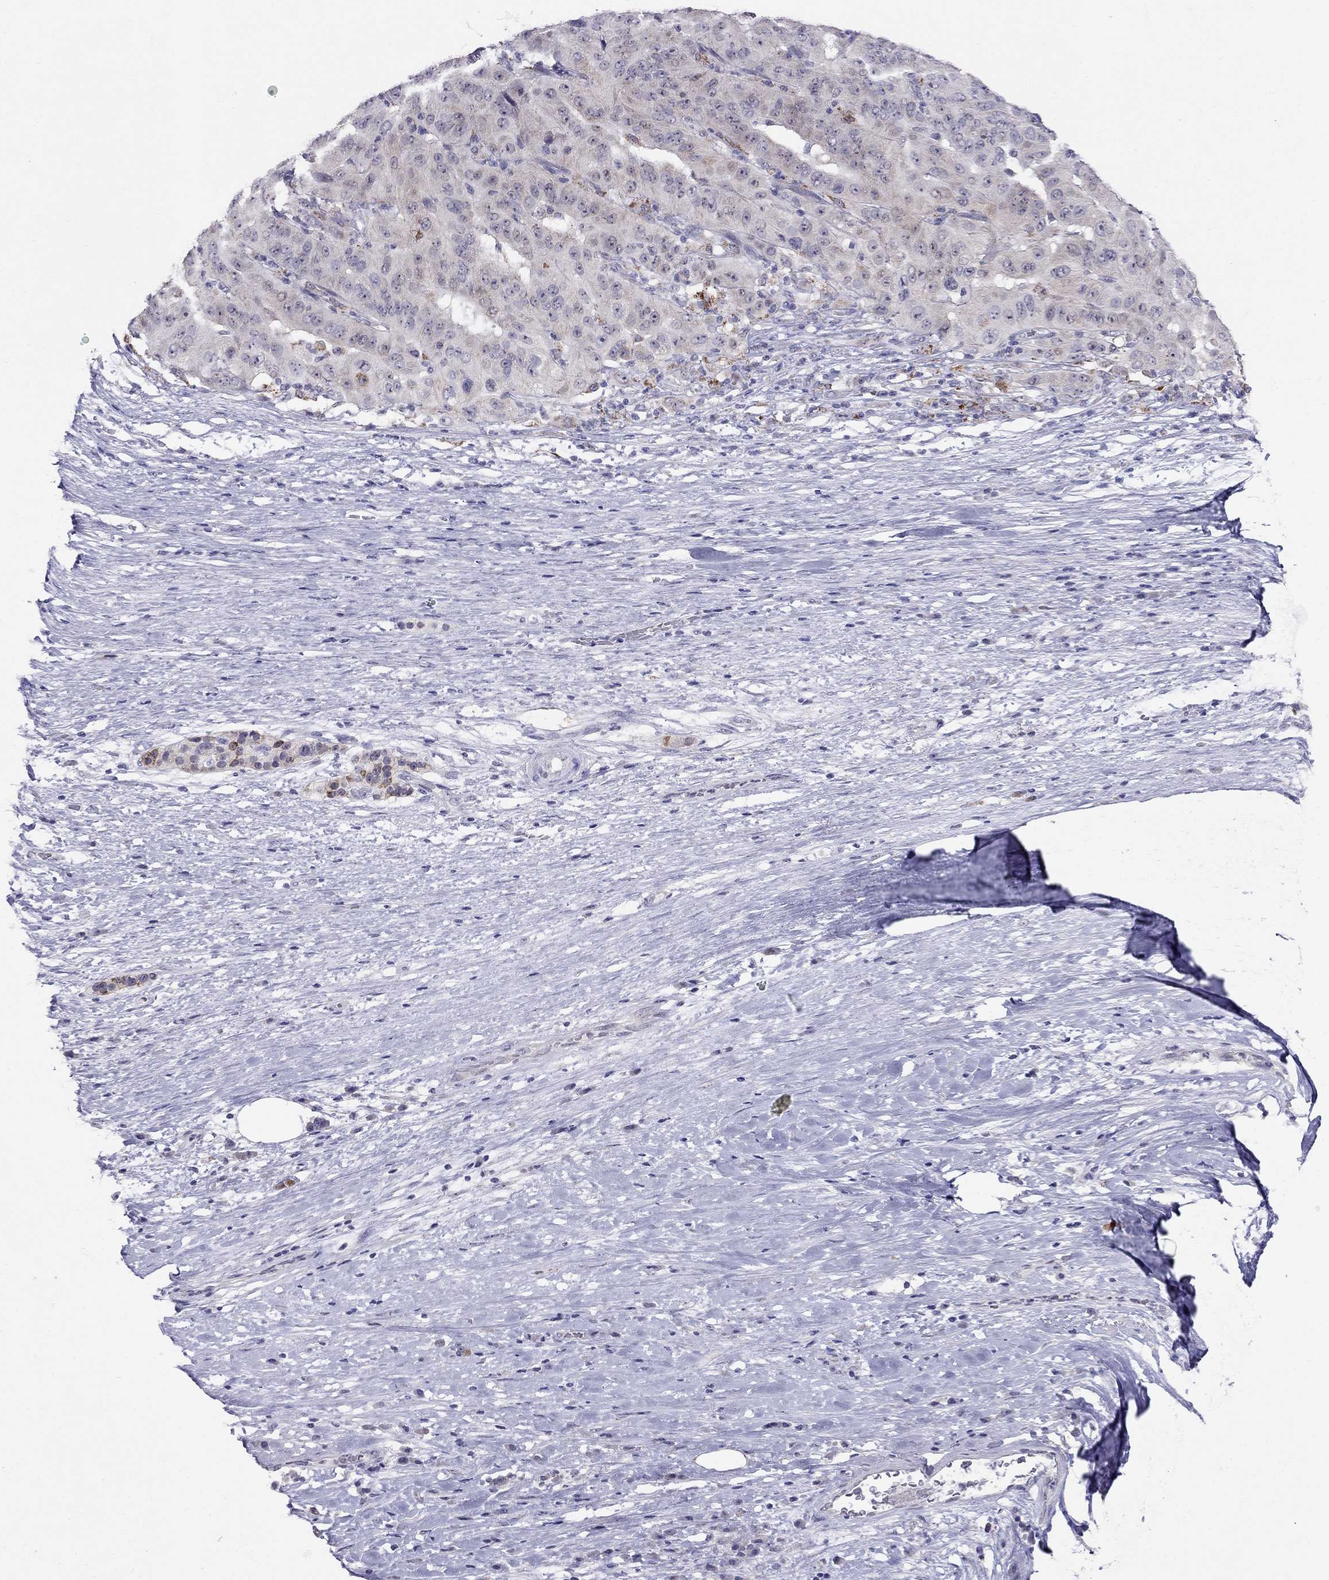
{"staining": {"intensity": "negative", "quantity": "none", "location": "none"}, "tissue": "pancreatic cancer", "cell_type": "Tumor cells", "image_type": "cancer", "snomed": [{"axis": "morphology", "description": "Adenocarcinoma, NOS"}, {"axis": "topography", "description": "Pancreas"}], "caption": "Image shows no significant protein positivity in tumor cells of pancreatic cancer.", "gene": "MYO3B", "patient": {"sex": "male", "age": 63}}